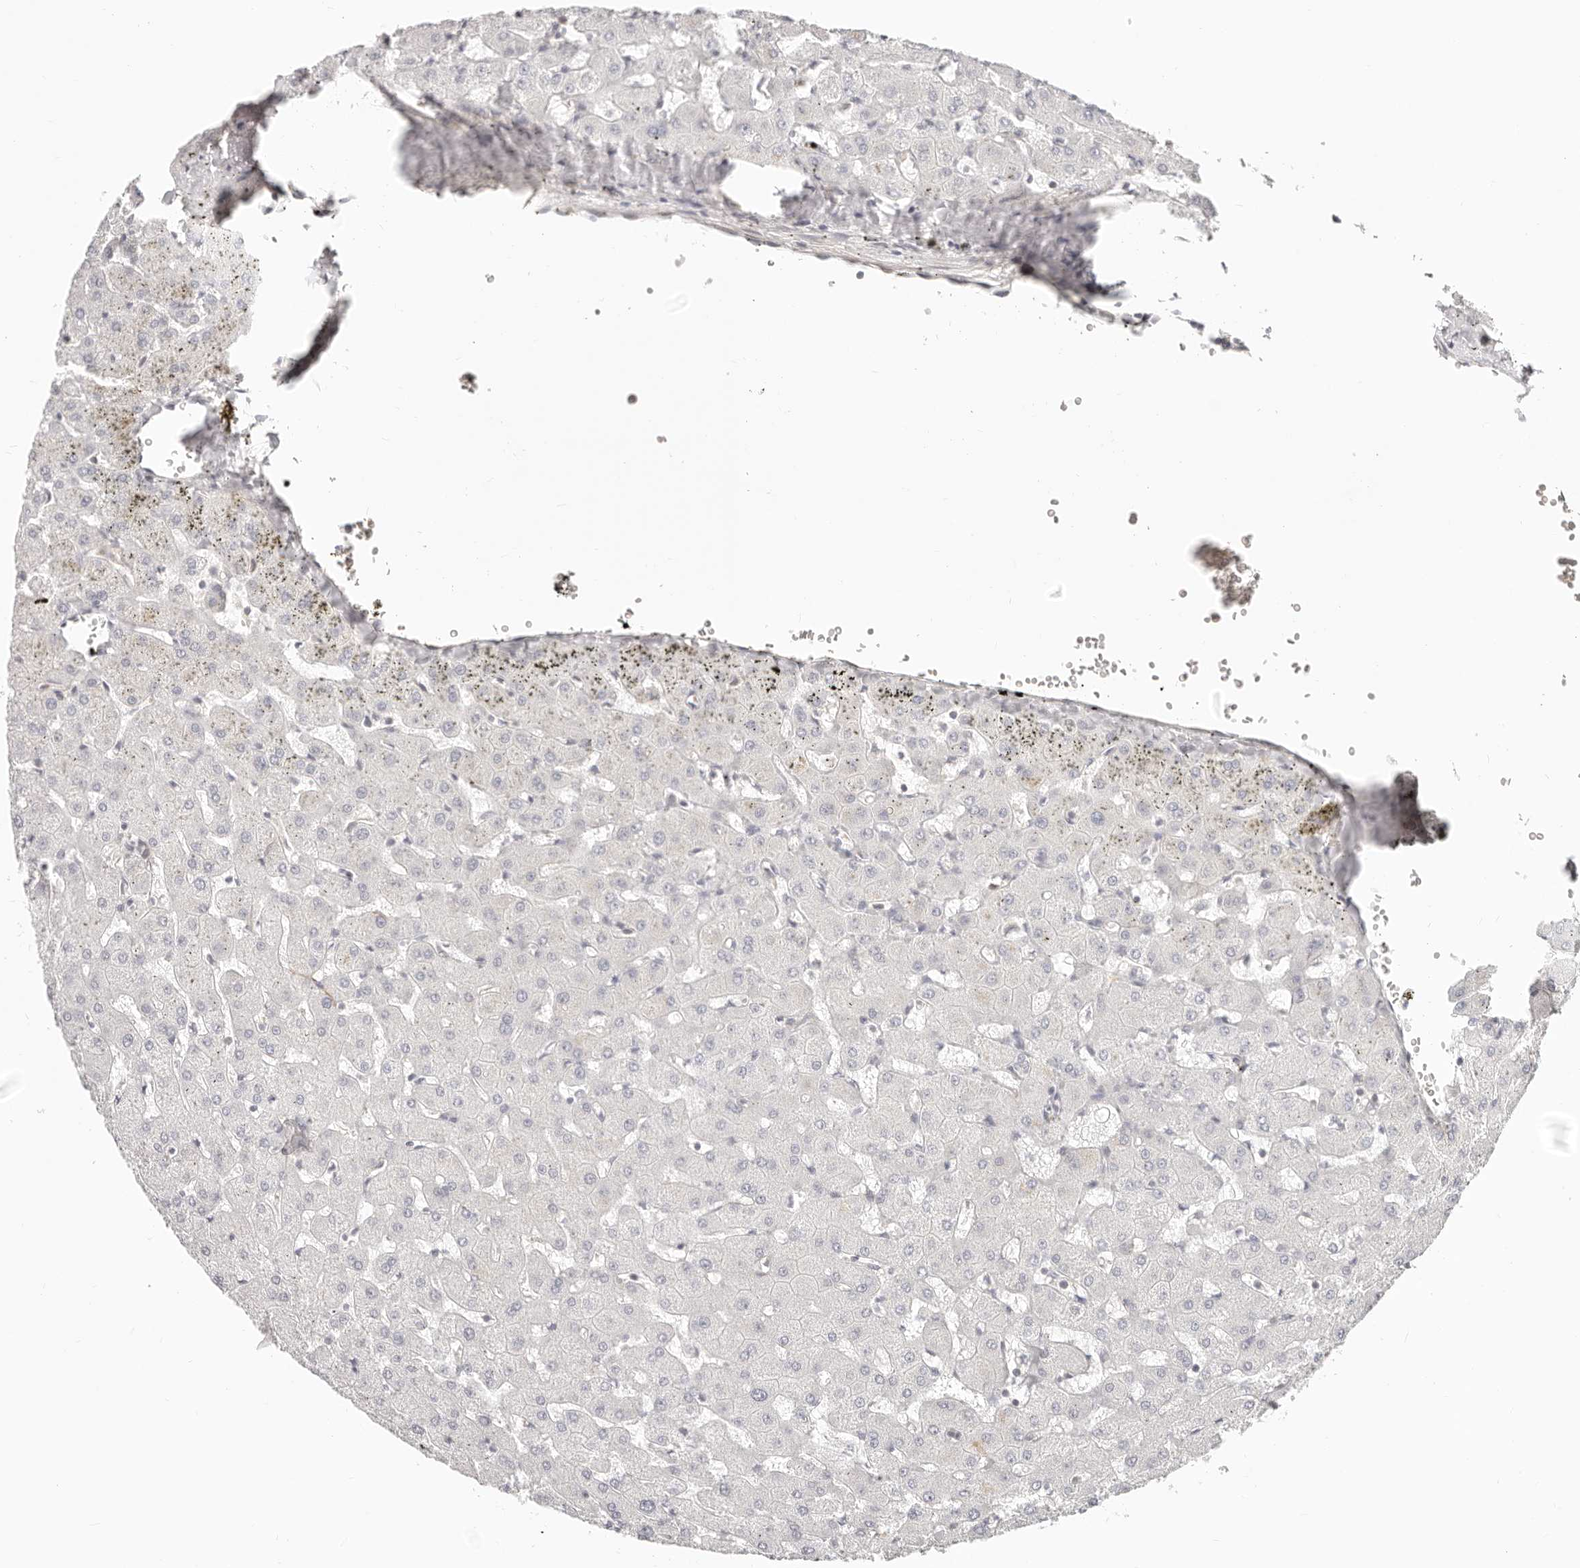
{"staining": {"intensity": "negative", "quantity": "none", "location": "none"}, "tissue": "liver", "cell_type": "Cholangiocytes", "image_type": "normal", "snomed": [{"axis": "morphology", "description": "Normal tissue, NOS"}, {"axis": "topography", "description": "Liver"}], "caption": "Liver stained for a protein using immunohistochemistry (IHC) displays no positivity cholangiocytes.", "gene": "DTNBP1", "patient": {"sex": "female", "age": 63}}